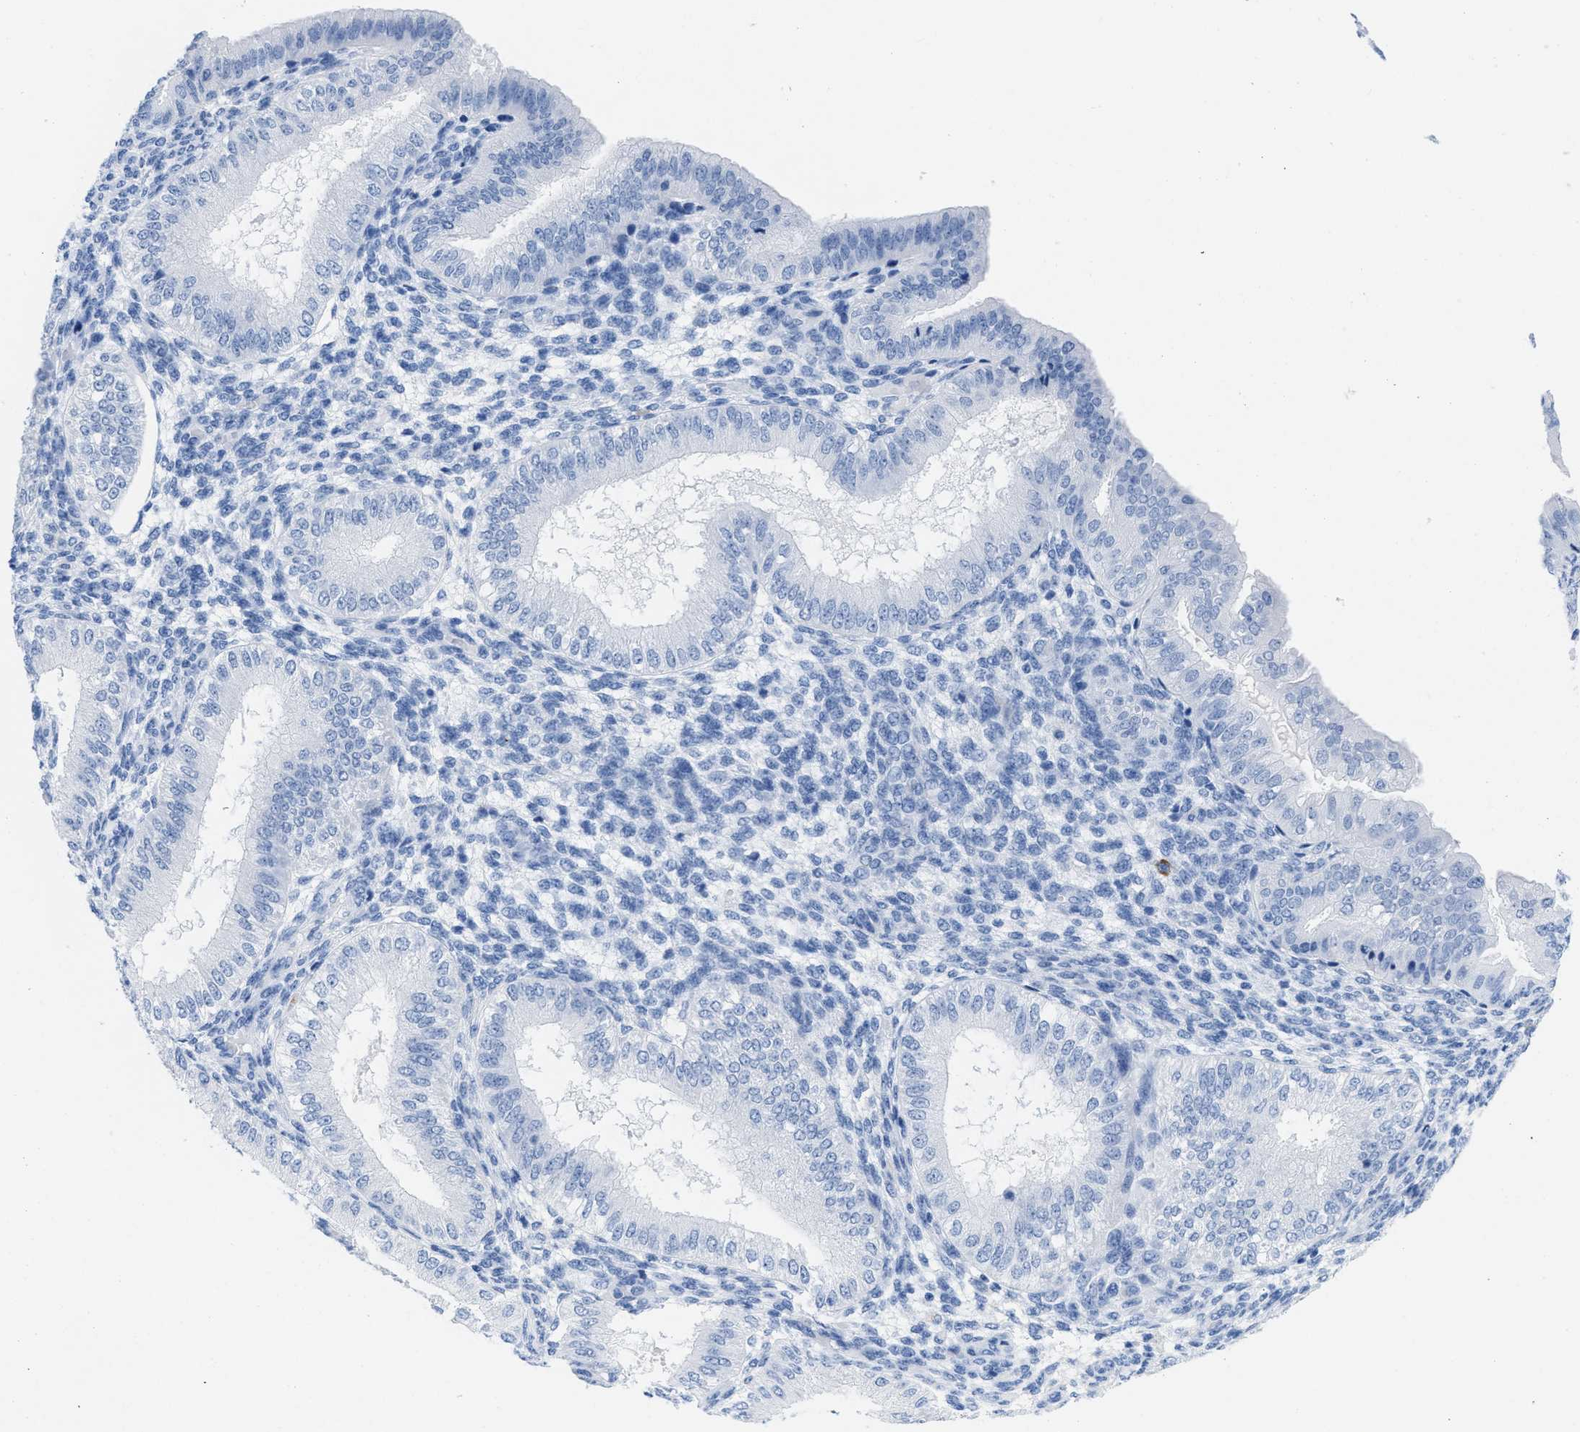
{"staining": {"intensity": "negative", "quantity": "none", "location": "none"}, "tissue": "endometrium", "cell_type": "Cells in endometrial stroma", "image_type": "normal", "snomed": [{"axis": "morphology", "description": "Normal tissue, NOS"}, {"axis": "topography", "description": "Endometrium"}], "caption": "This is an immunohistochemistry histopathology image of unremarkable human endometrium. There is no expression in cells in endometrial stroma.", "gene": "CR1", "patient": {"sex": "female", "age": 39}}